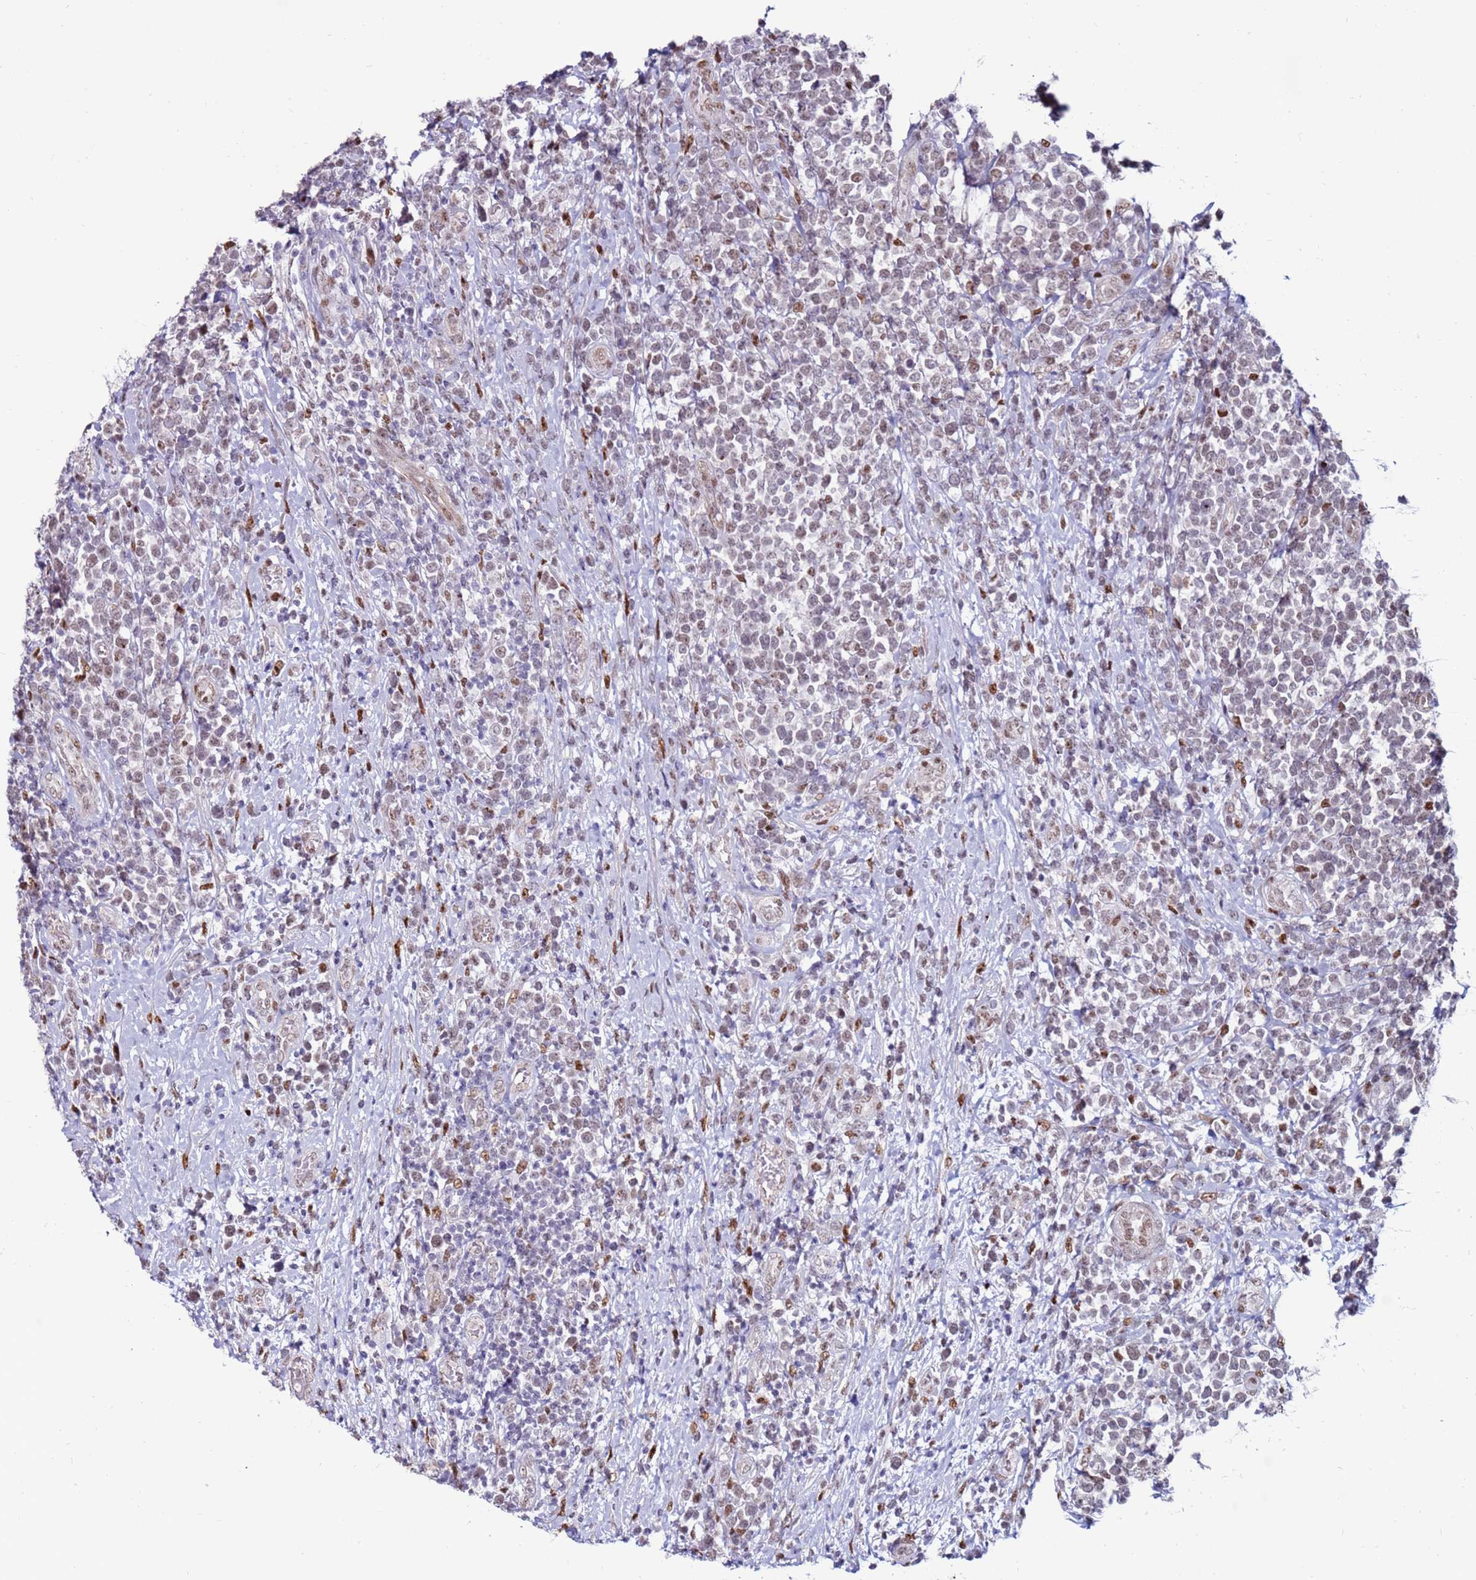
{"staining": {"intensity": "weak", "quantity": "25%-75%", "location": "nuclear"}, "tissue": "lymphoma", "cell_type": "Tumor cells", "image_type": "cancer", "snomed": [{"axis": "morphology", "description": "Malignant lymphoma, non-Hodgkin's type, High grade"}, {"axis": "topography", "description": "Soft tissue"}], "caption": "Immunohistochemical staining of human malignant lymphoma, non-Hodgkin's type (high-grade) displays low levels of weak nuclear expression in approximately 25%-75% of tumor cells.", "gene": "KPNA4", "patient": {"sex": "female", "age": 56}}